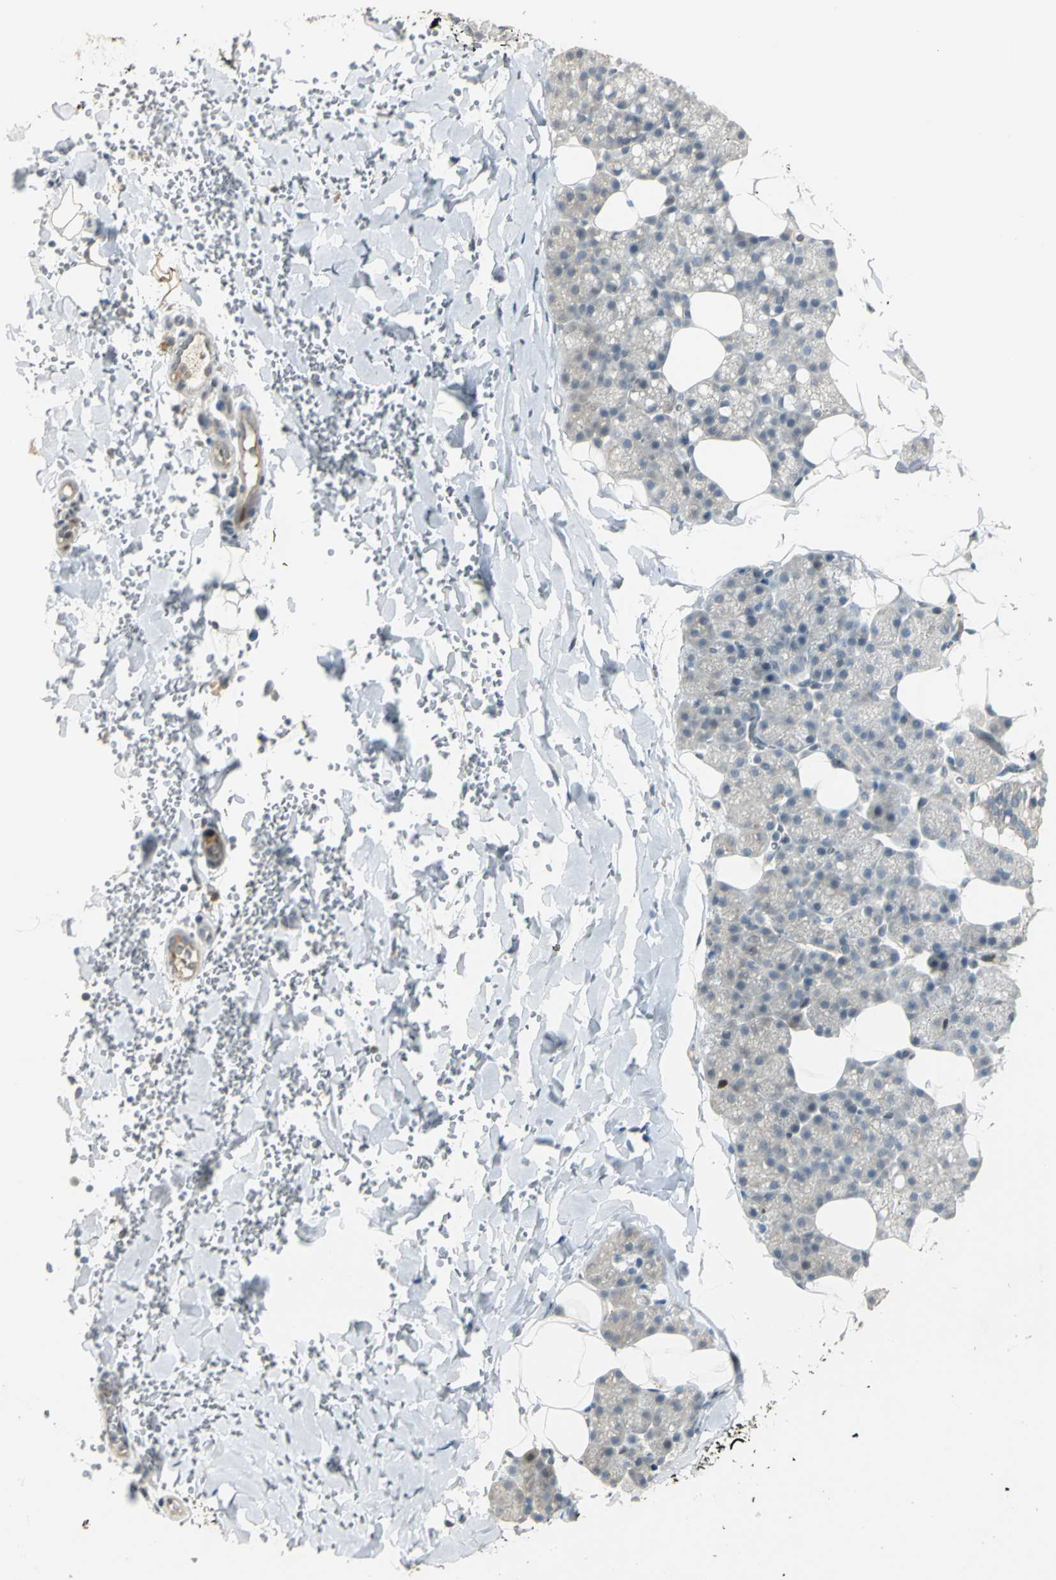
{"staining": {"intensity": "negative", "quantity": "none", "location": "none"}, "tissue": "salivary gland", "cell_type": "Glandular cells", "image_type": "normal", "snomed": [{"axis": "morphology", "description": "Normal tissue, NOS"}, {"axis": "topography", "description": "Lymph node"}, {"axis": "topography", "description": "Salivary gland"}], "caption": "Immunohistochemistry (IHC) image of benign human salivary gland stained for a protein (brown), which reveals no expression in glandular cells.", "gene": "PROC", "patient": {"sex": "male", "age": 8}}